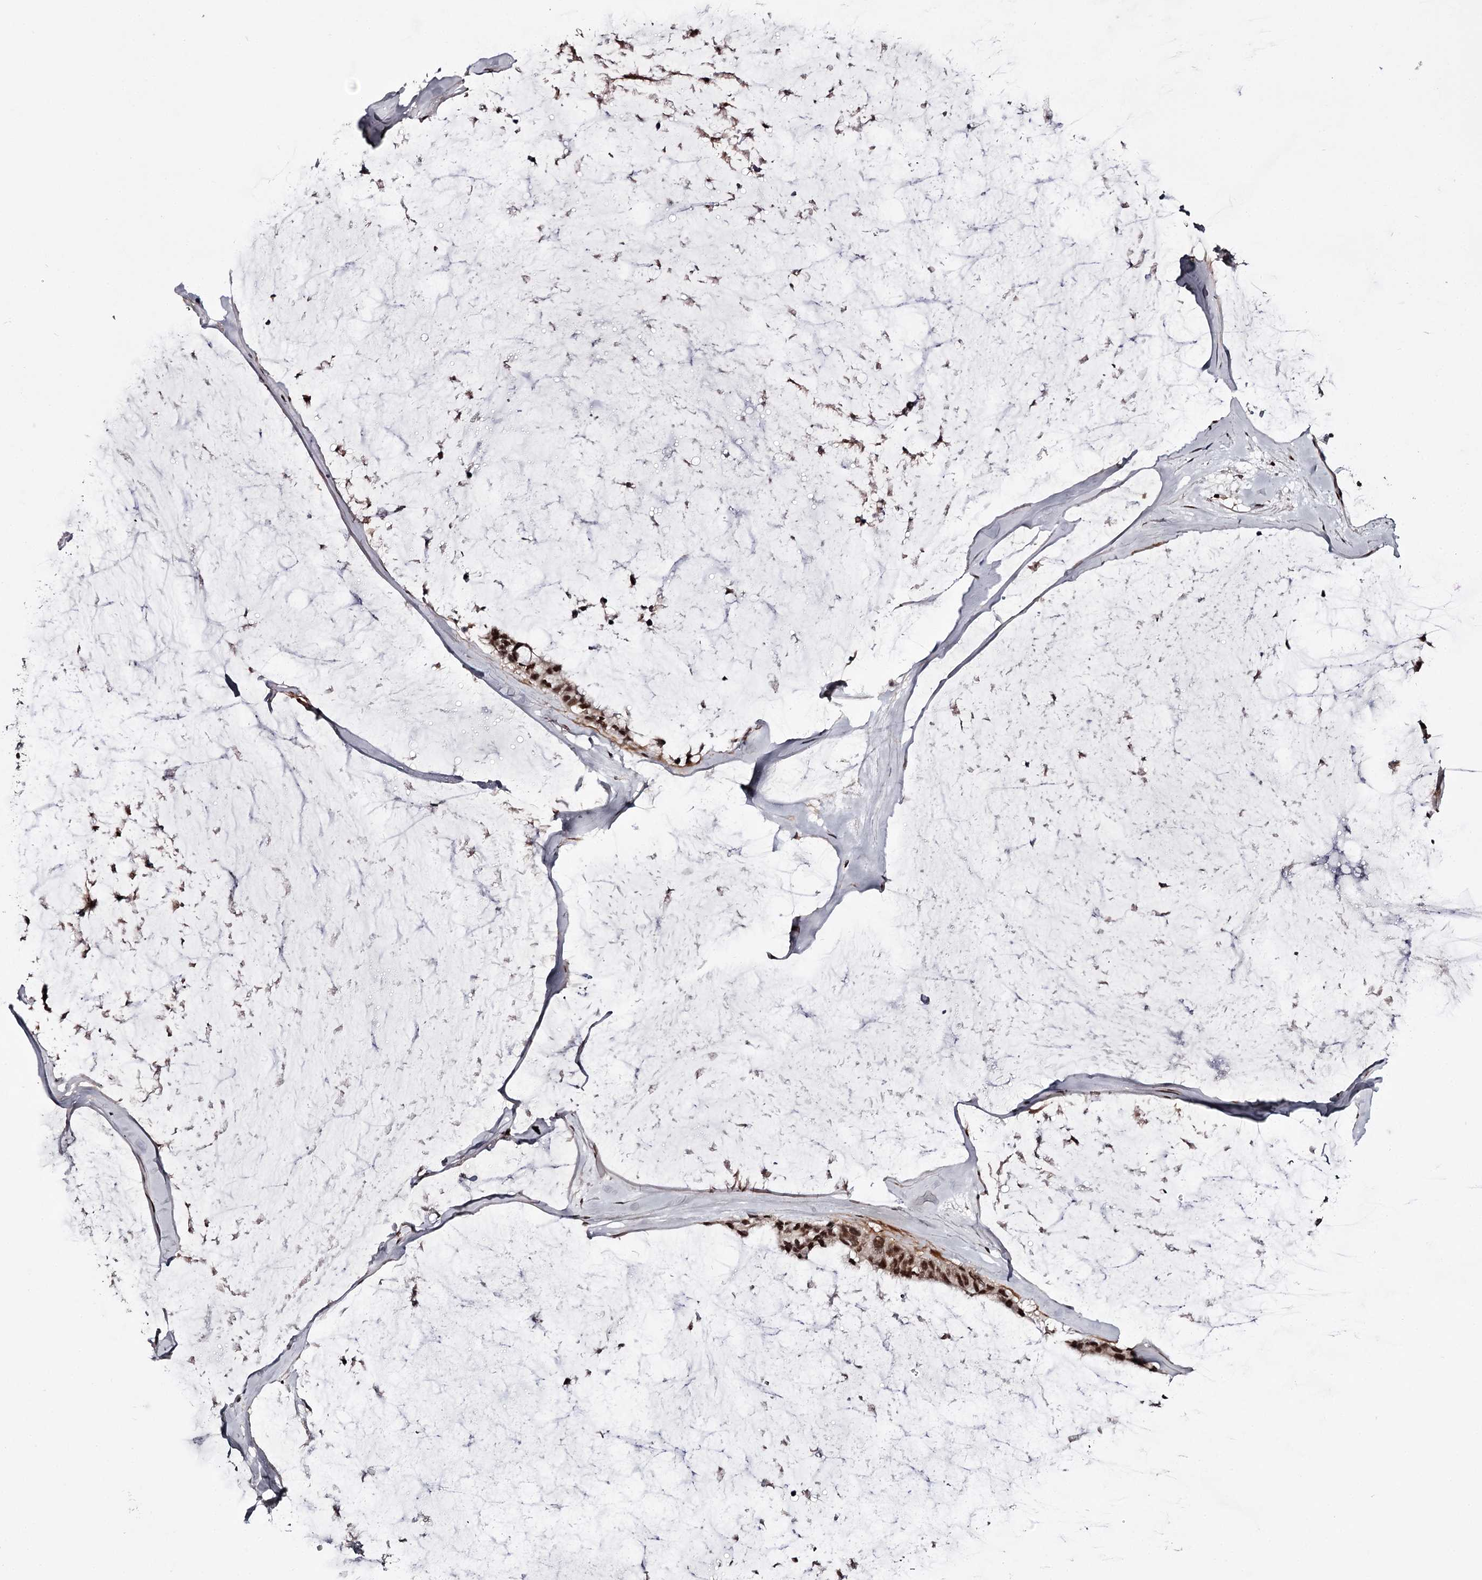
{"staining": {"intensity": "strong", "quantity": ">75%", "location": "nuclear"}, "tissue": "ovarian cancer", "cell_type": "Tumor cells", "image_type": "cancer", "snomed": [{"axis": "morphology", "description": "Cystadenocarcinoma, mucinous, NOS"}, {"axis": "topography", "description": "Ovary"}], "caption": "The image displays a brown stain indicating the presence of a protein in the nuclear of tumor cells in mucinous cystadenocarcinoma (ovarian). The staining was performed using DAB (3,3'-diaminobenzidine) to visualize the protein expression in brown, while the nuclei were stained in blue with hematoxylin (Magnification: 20x).", "gene": "TTC33", "patient": {"sex": "female", "age": 39}}